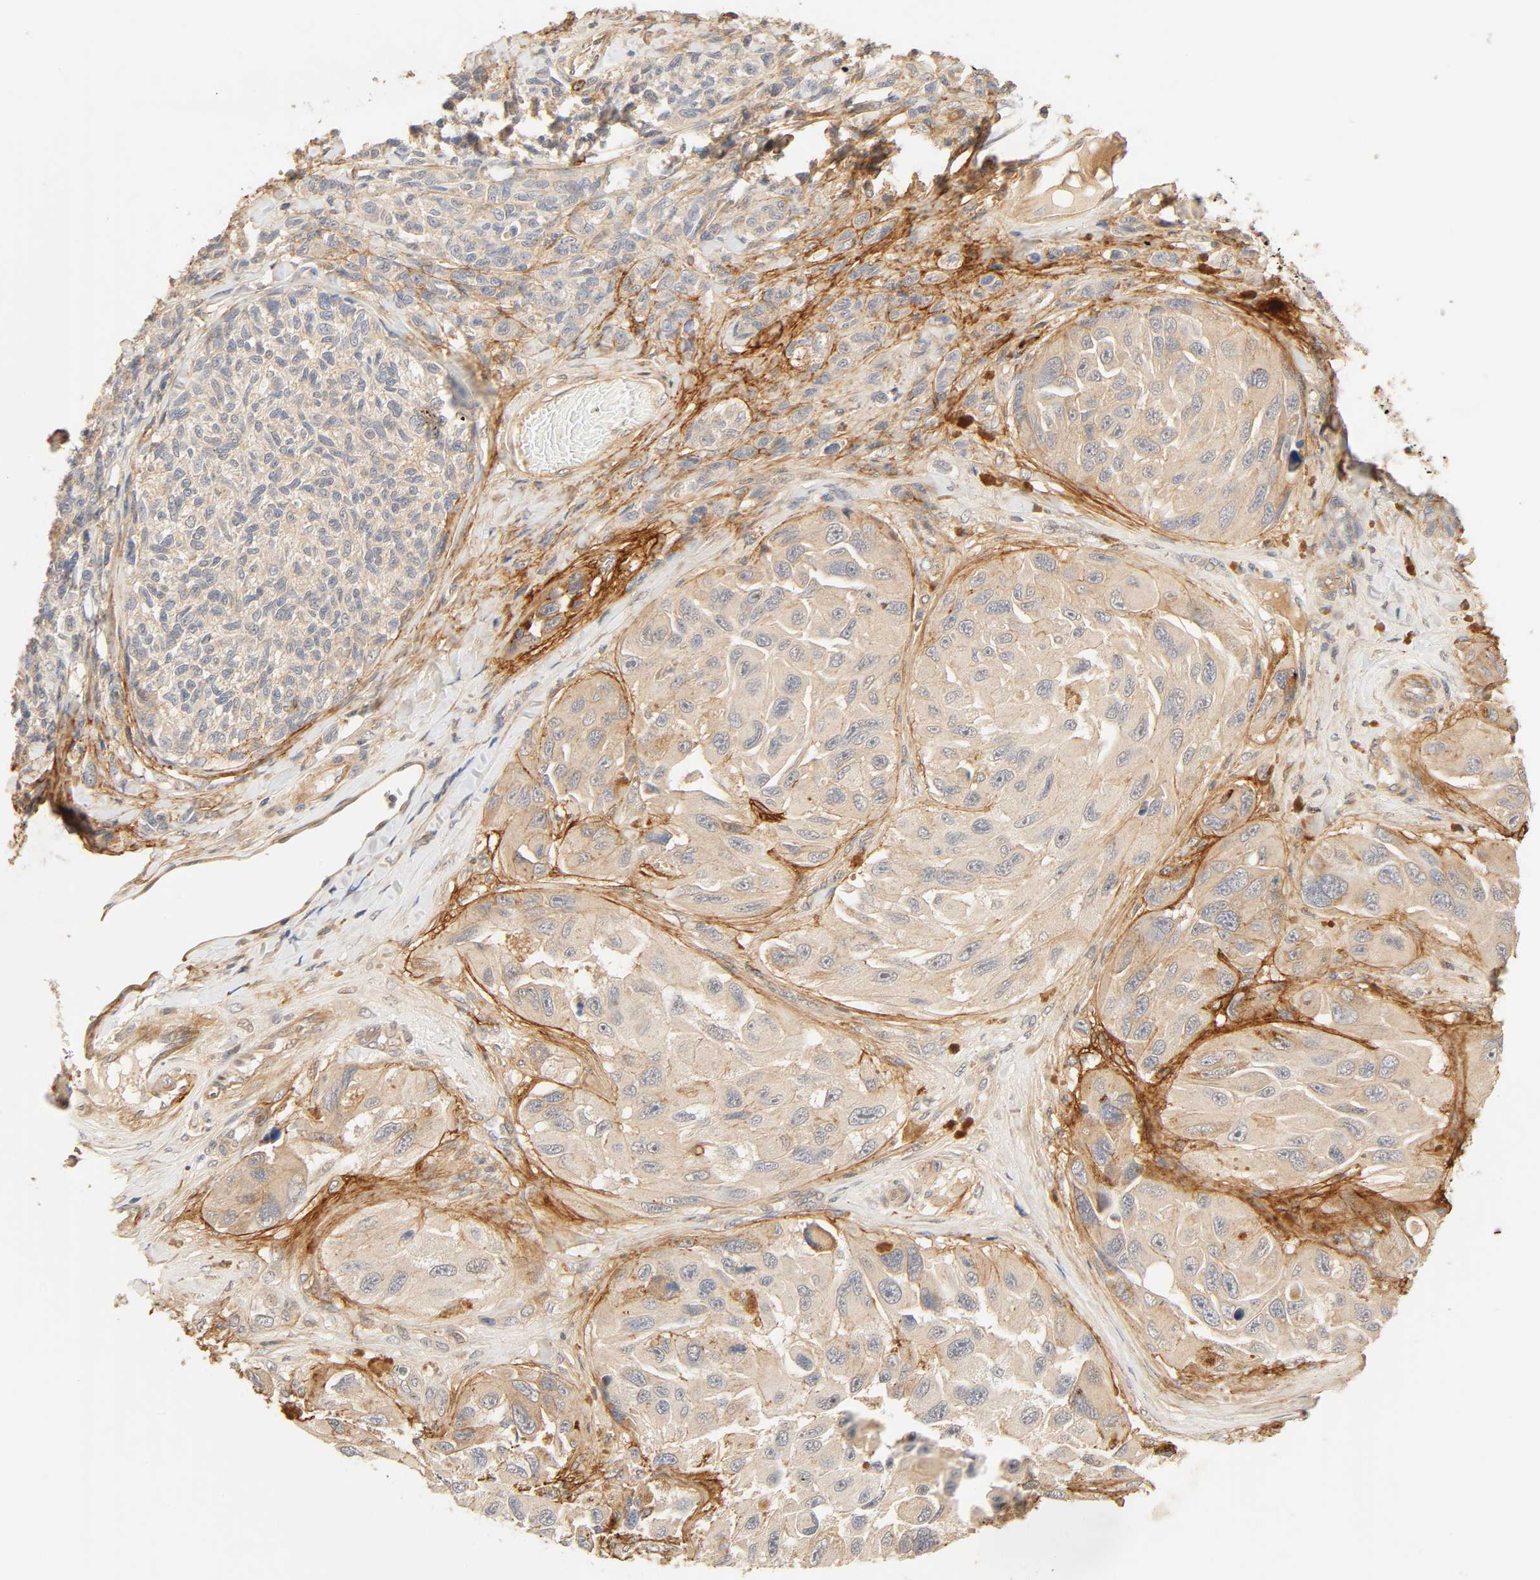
{"staining": {"intensity": "weak", "quantity": "<25%", "location": "cytoplasmic/membranous"}, "tissue": "melanoma", "cell_type": "Tumor cells", "image_type": "cancer", "snomed": [{"axis": "morphology", "description": "Malignant melanoma, NOS"}, {"axis": "topography", "description": "Skin"}], "caption": "A histopathology image of human melanoma is negative for staining in tumor cells. (DAB (3,3'-diaminobenzidine) immunohistochemistry (IHC), high magnification).", "gene": "CACNA1G", "patient": {"sex": "female", "age": 73}}